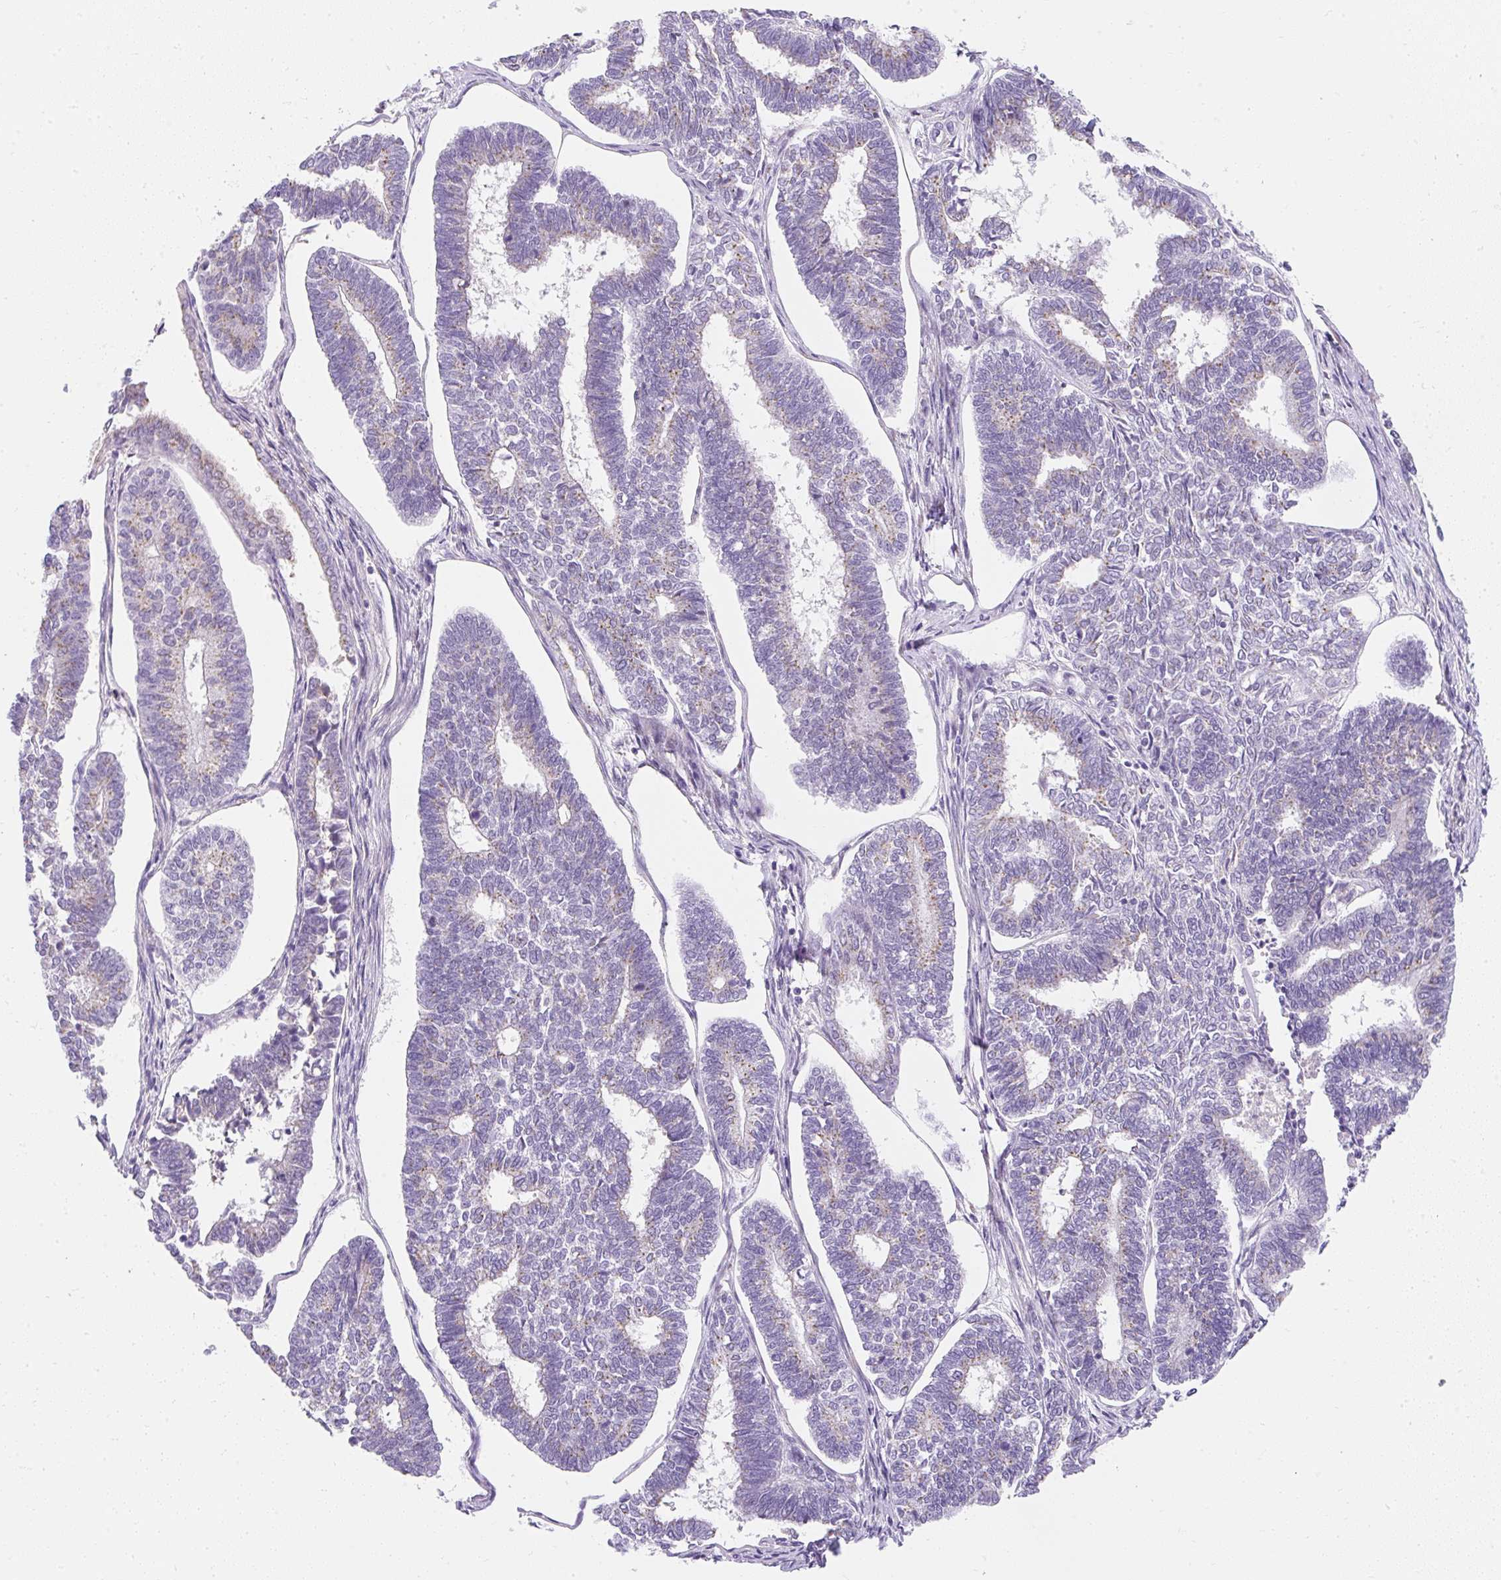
{"staining": {"intensity": "weak", "quantity": "25%-75%", "location": "cytoplasmic/membranous"}, "tissue": "endometrial cancer", "cell_type": "Tumor cells", "image_type": "cancer", "snomed": [{"axis": "morphology", "description": "Adenocarcinoma, NOS"}, {"axis": "topography", "description": "Endometrium"}], "caption": "Human endometrial cancer stained for a protein (brown) displays weak cytoplasmic/membranous positive positivity in approximately 25%-75% of tumor cells.", "gene": "DTX4", "patient": {"sex": "female", "age": 70}}